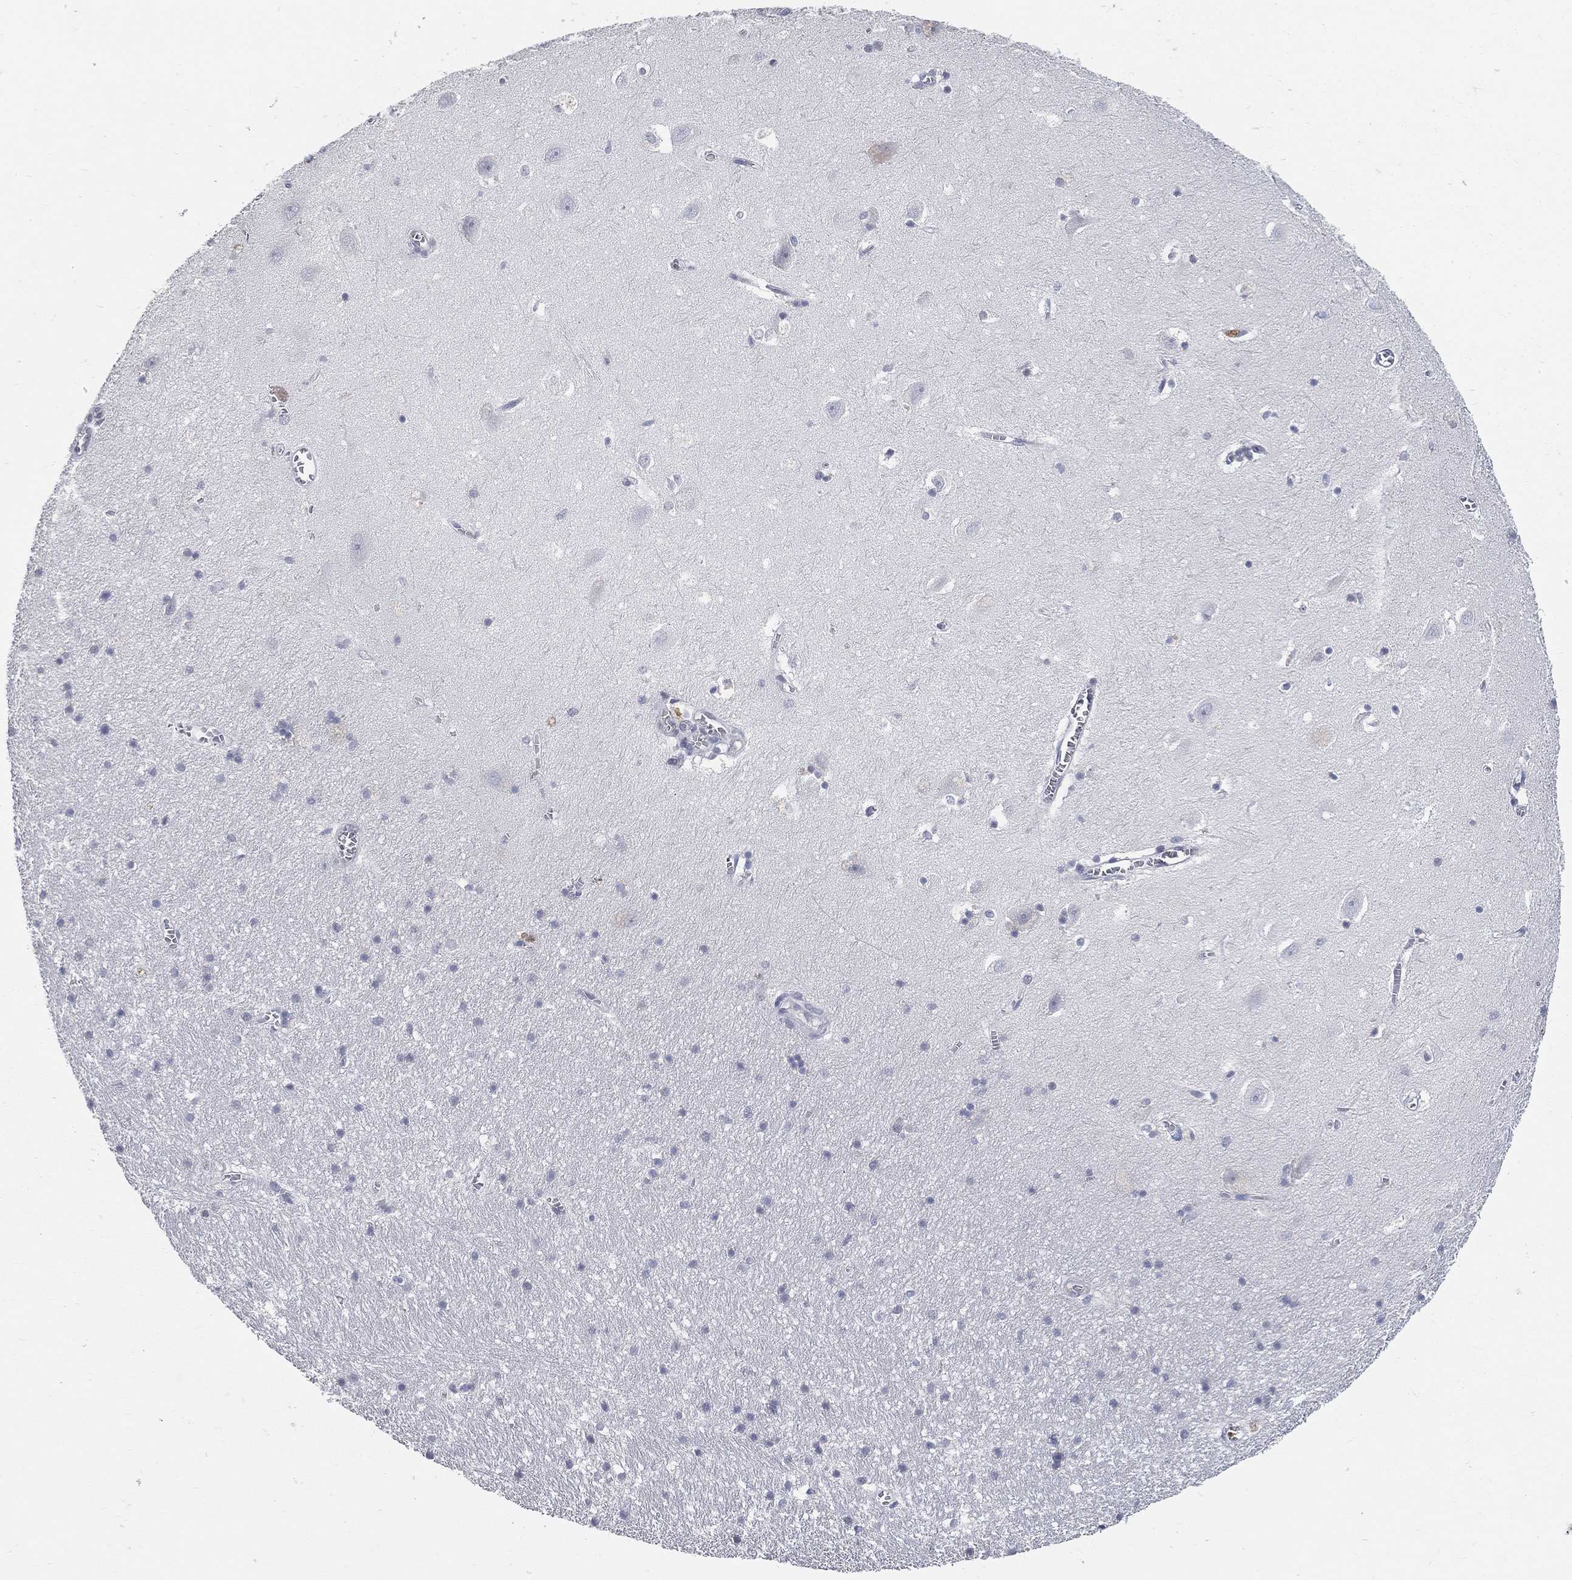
{"staining": {"intensity": "negative", "quantity": "none", "location": "none"}, "tissue": "hippocampus", "cell_type": "Glial cells", "image_type": "normal", "snomed": [{"axis": "morphology", "description": "Normal tissue, NOS"}, {"axis": "topography", "description": "Hippocampus"}], "caption": "Glial cells are negative for protein expression in unremarkable human hippocampus.", "gene": "ARG1", "patient": {"sex": "female", "age": 64}}